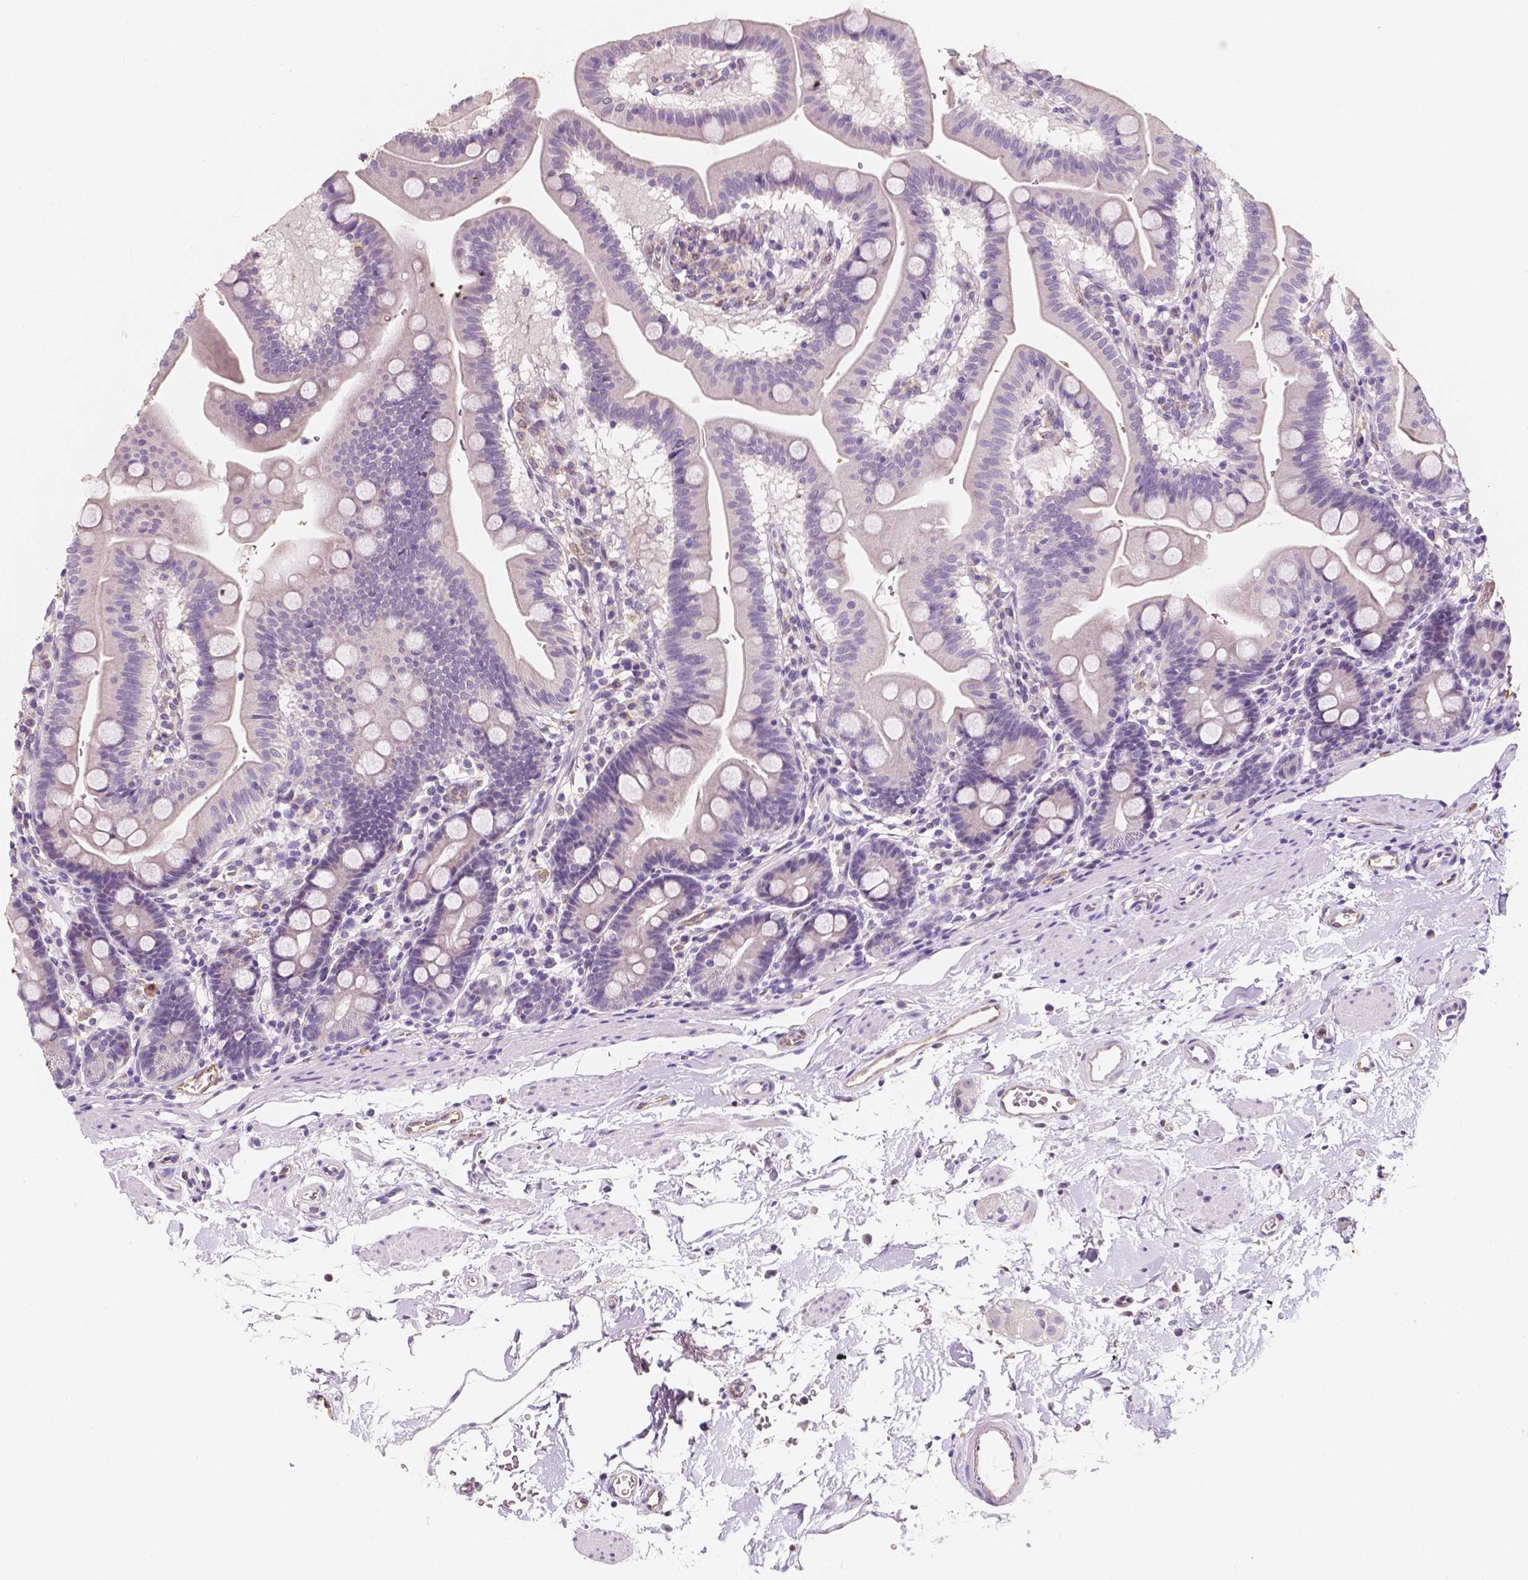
{"staining": {"intensity": "negative", "quantity": "none", "location": "none"}, "tissue": "duodenum", "cell_type": "Glandular cells", "image_type": "normal", "snomed": [{"axis": "morphology", "description": "Normal tissue, NOS"}, {"axis": "topography", "description": "Duodenum"}], "caption": "Glandular cells are negative for protein expression in normal human duodenum. (DAB IHC with hematoxylin counter stain).", "gene": "SLC22A4", "patient": {"sex": "male", "age": 59}}